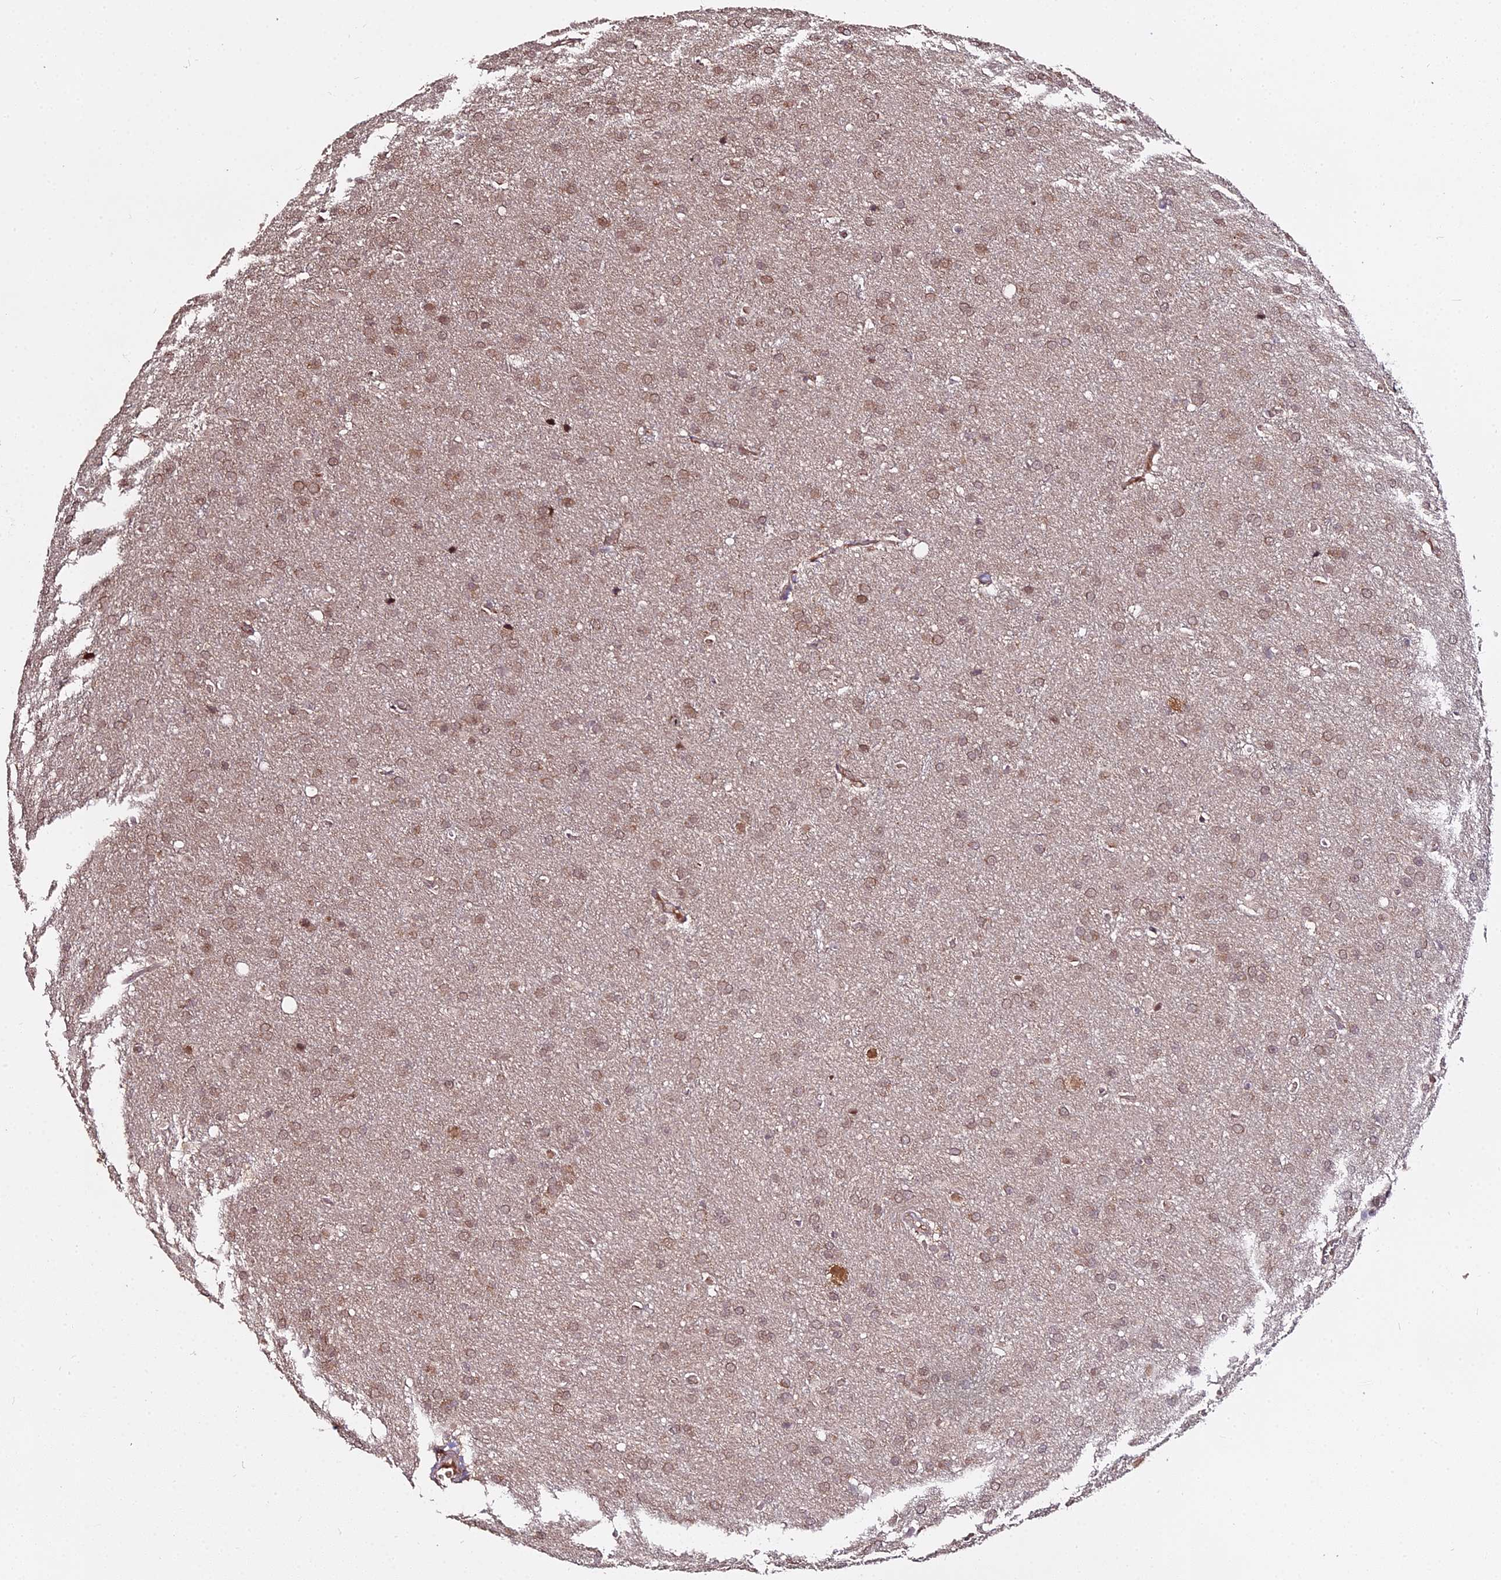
{"staining": {"intensity": "moderate", "quantity": ">75%", "location": "cytoplasmic/membranous,nuclear"}, "tissue": "glioma", "cell_type": "Tumor cells", "image_type": "cancer", "snomed": [{"axis": "morphology", "description": "Glioma, malignant, Low grade"}, {"axis": "topography", "description": "Brain"}], "caption": "Protein expression analysis of malignant glioma (low-grade) displays moderate cytoplasmic/membranous and nuclear expression in approximately >75% of tumor cells.", "gene": "ZDBF2", "patient": {"sex": "female", "age": 32}}